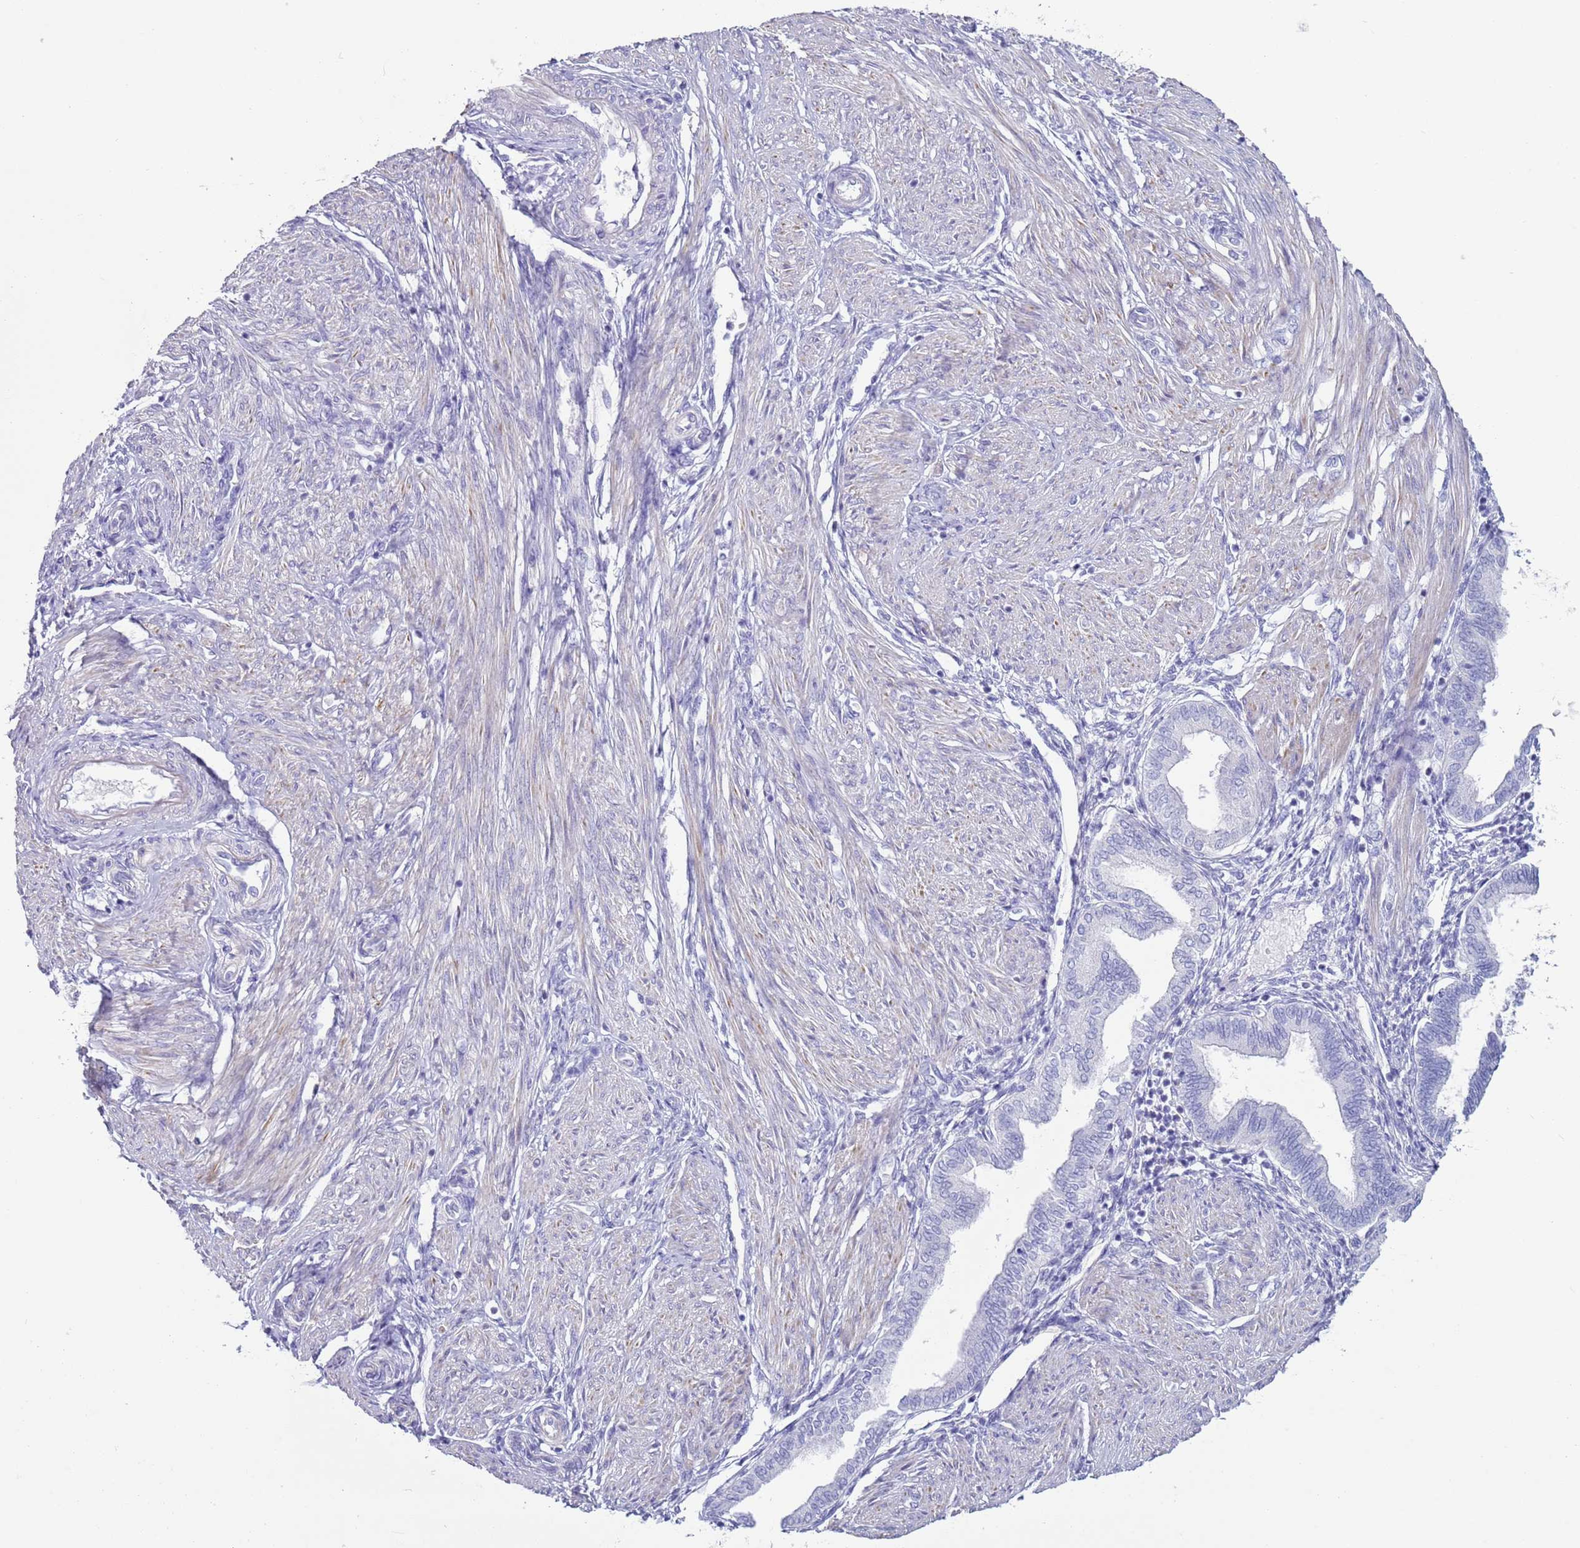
{"staining": {"intensity": "negative", "quantity": "none", "location": "none"}, "tissue": "endometrium", "cell_type": "Cells in endometrial stroma", "image_type": "normal", "snomed": [{"axis": "morphology", "description": "Normal tissue, NOS"}, {"axis": "topography", "description": "Endometrium"}], "caption": "Immunohistochemistry (IHC) of unremarkable endometrium displays no staining in cells in endometrial stroma. (Brightfield microscopy of DAB (3,3'-diaminobenzidine) immunohistochemistry (IHC) at high magnification).", "gene": "NPAP1", "patient": {"sex": "female", "age": 53}}